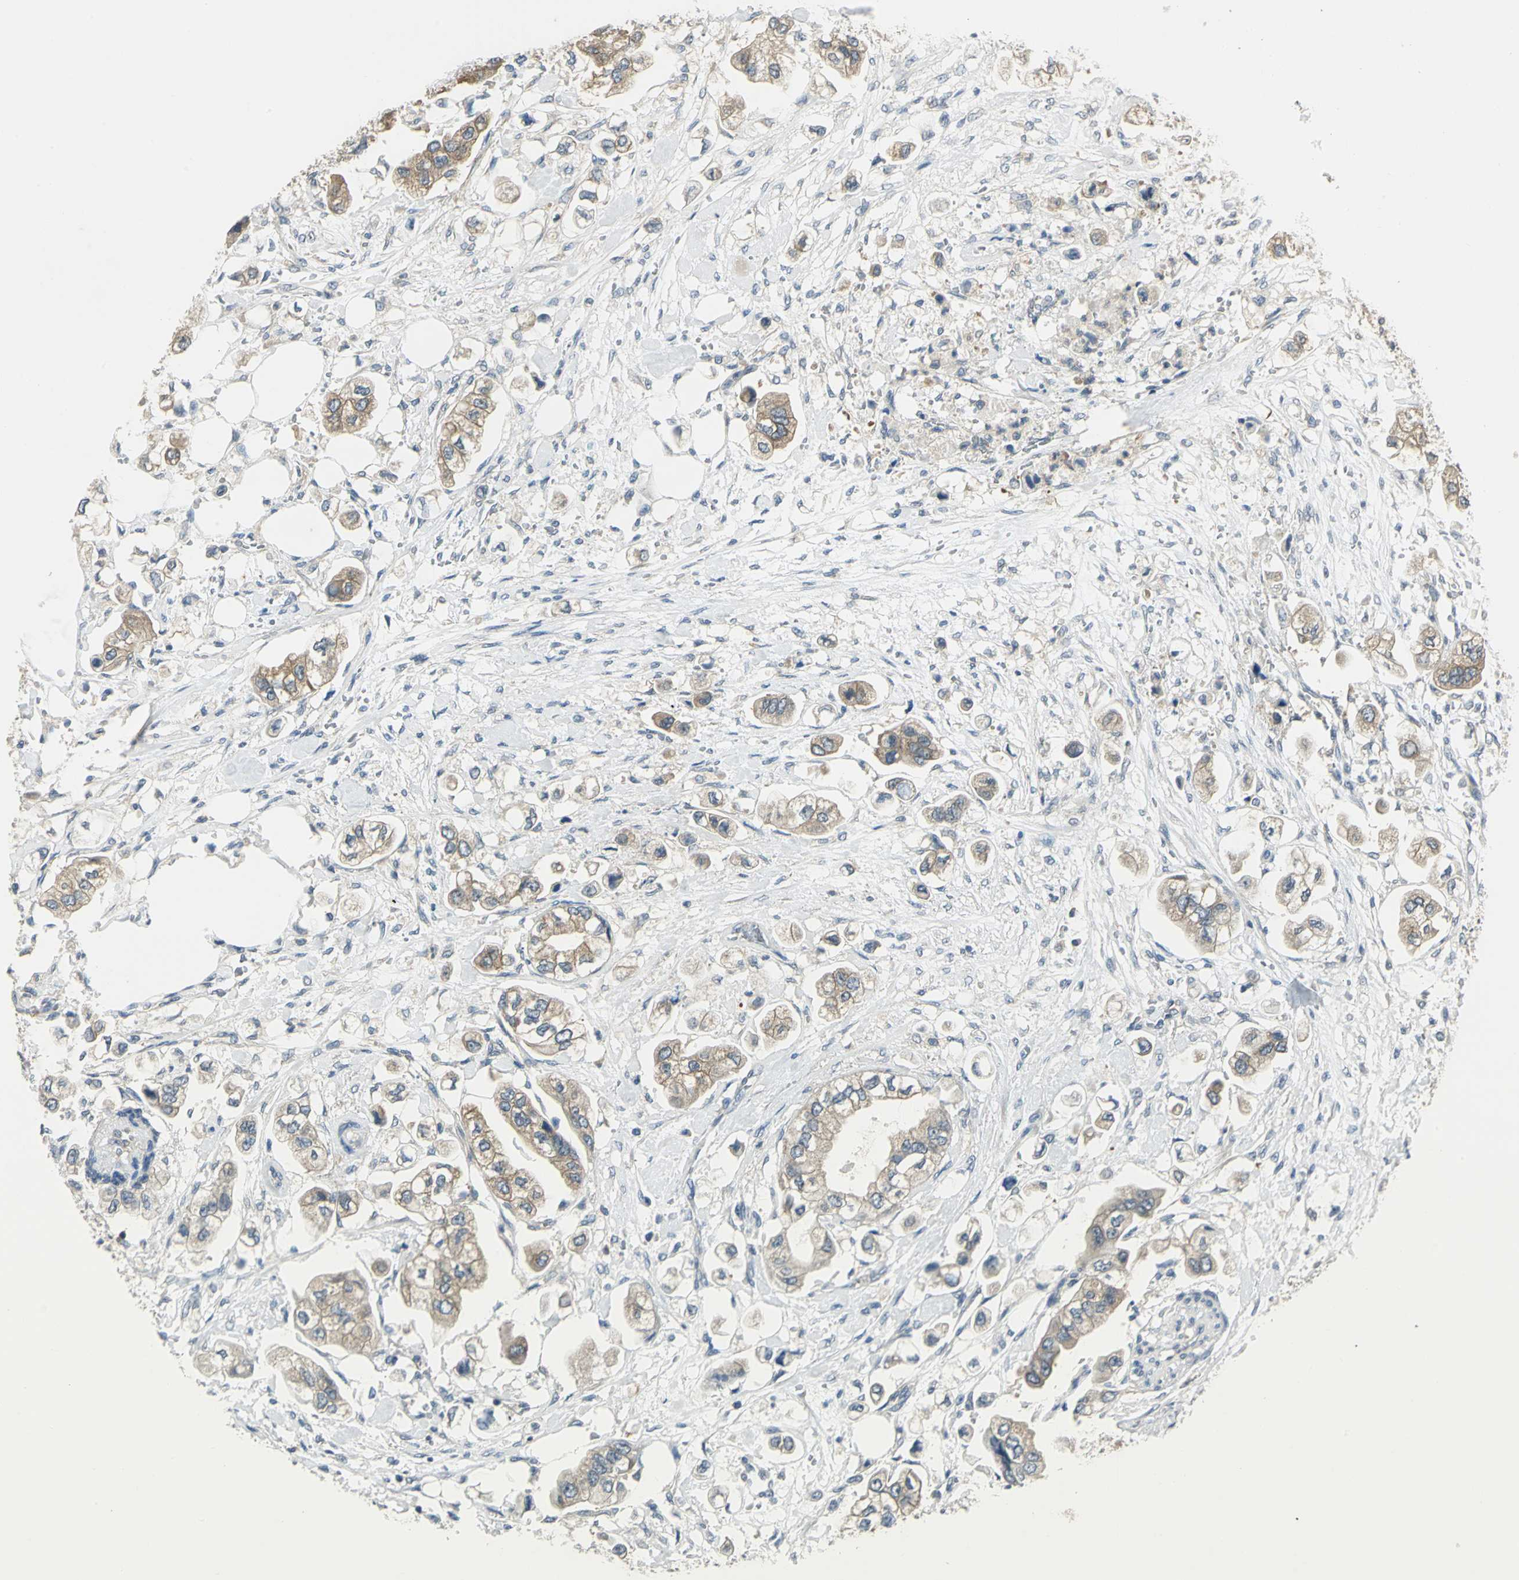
{"staining": {"intensity": "moderate", "quantity": ">75%", "location": "cytoplasmic/membranous"}, "tissue": "stomach cancer", "cell_type": "Tumor cells", "image_type": "cancer", "snomed": [{"axis": "morphology", "description": "Adenocarcinoma, NOS"}, {"axis": "topography", "description": "Stomach"}], "caption": "Human stomach cancer (adenocarcinoma) stained for a protein (brown) shows moderate cytoplasmic/membranous positive positivity in about >75% of tumor cells.", "gene": "SHC2", "patient": {"sex": "male", "age": 62}}